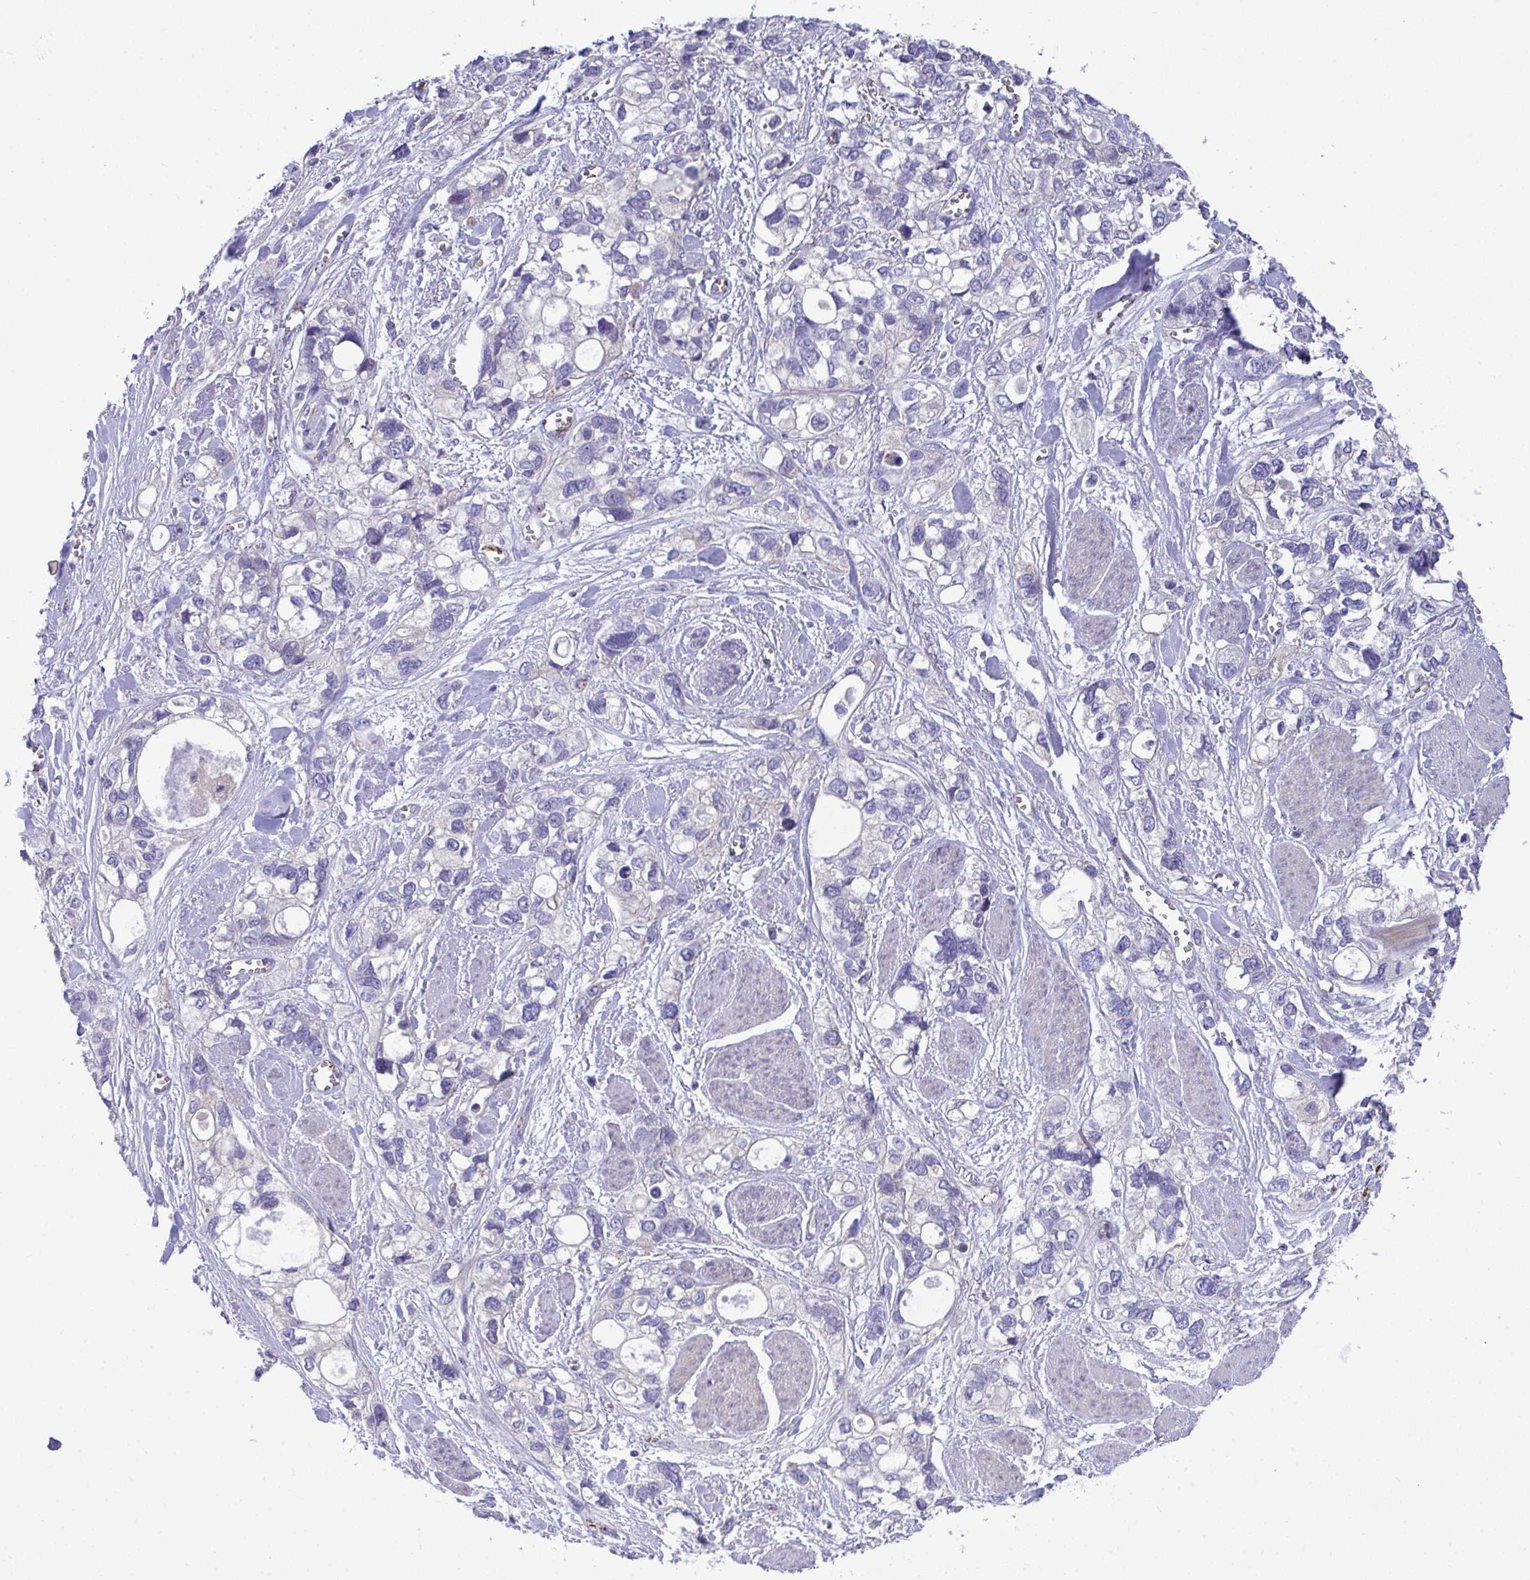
{"staining": {"intensity": "negative", "quantity": "none", "location": "none"}, "tissue": "stomach cancer", "cell_type": "Tumor cells", "image_type": "cancer", "snomed": [{"axis": "morphology", "description": "Adenocarcinoma, NOS"}, {"axis": "topography", "description": "Stomach, upper"}], "caption": "Stomach cancer (adenocarcinoma) stained for a protein using immunohistochemistry (IHC) demonstrates no positivity tumor cells.", "gene": "TOR1AIP2", "patient": {"sex": "female", "age": 81}}